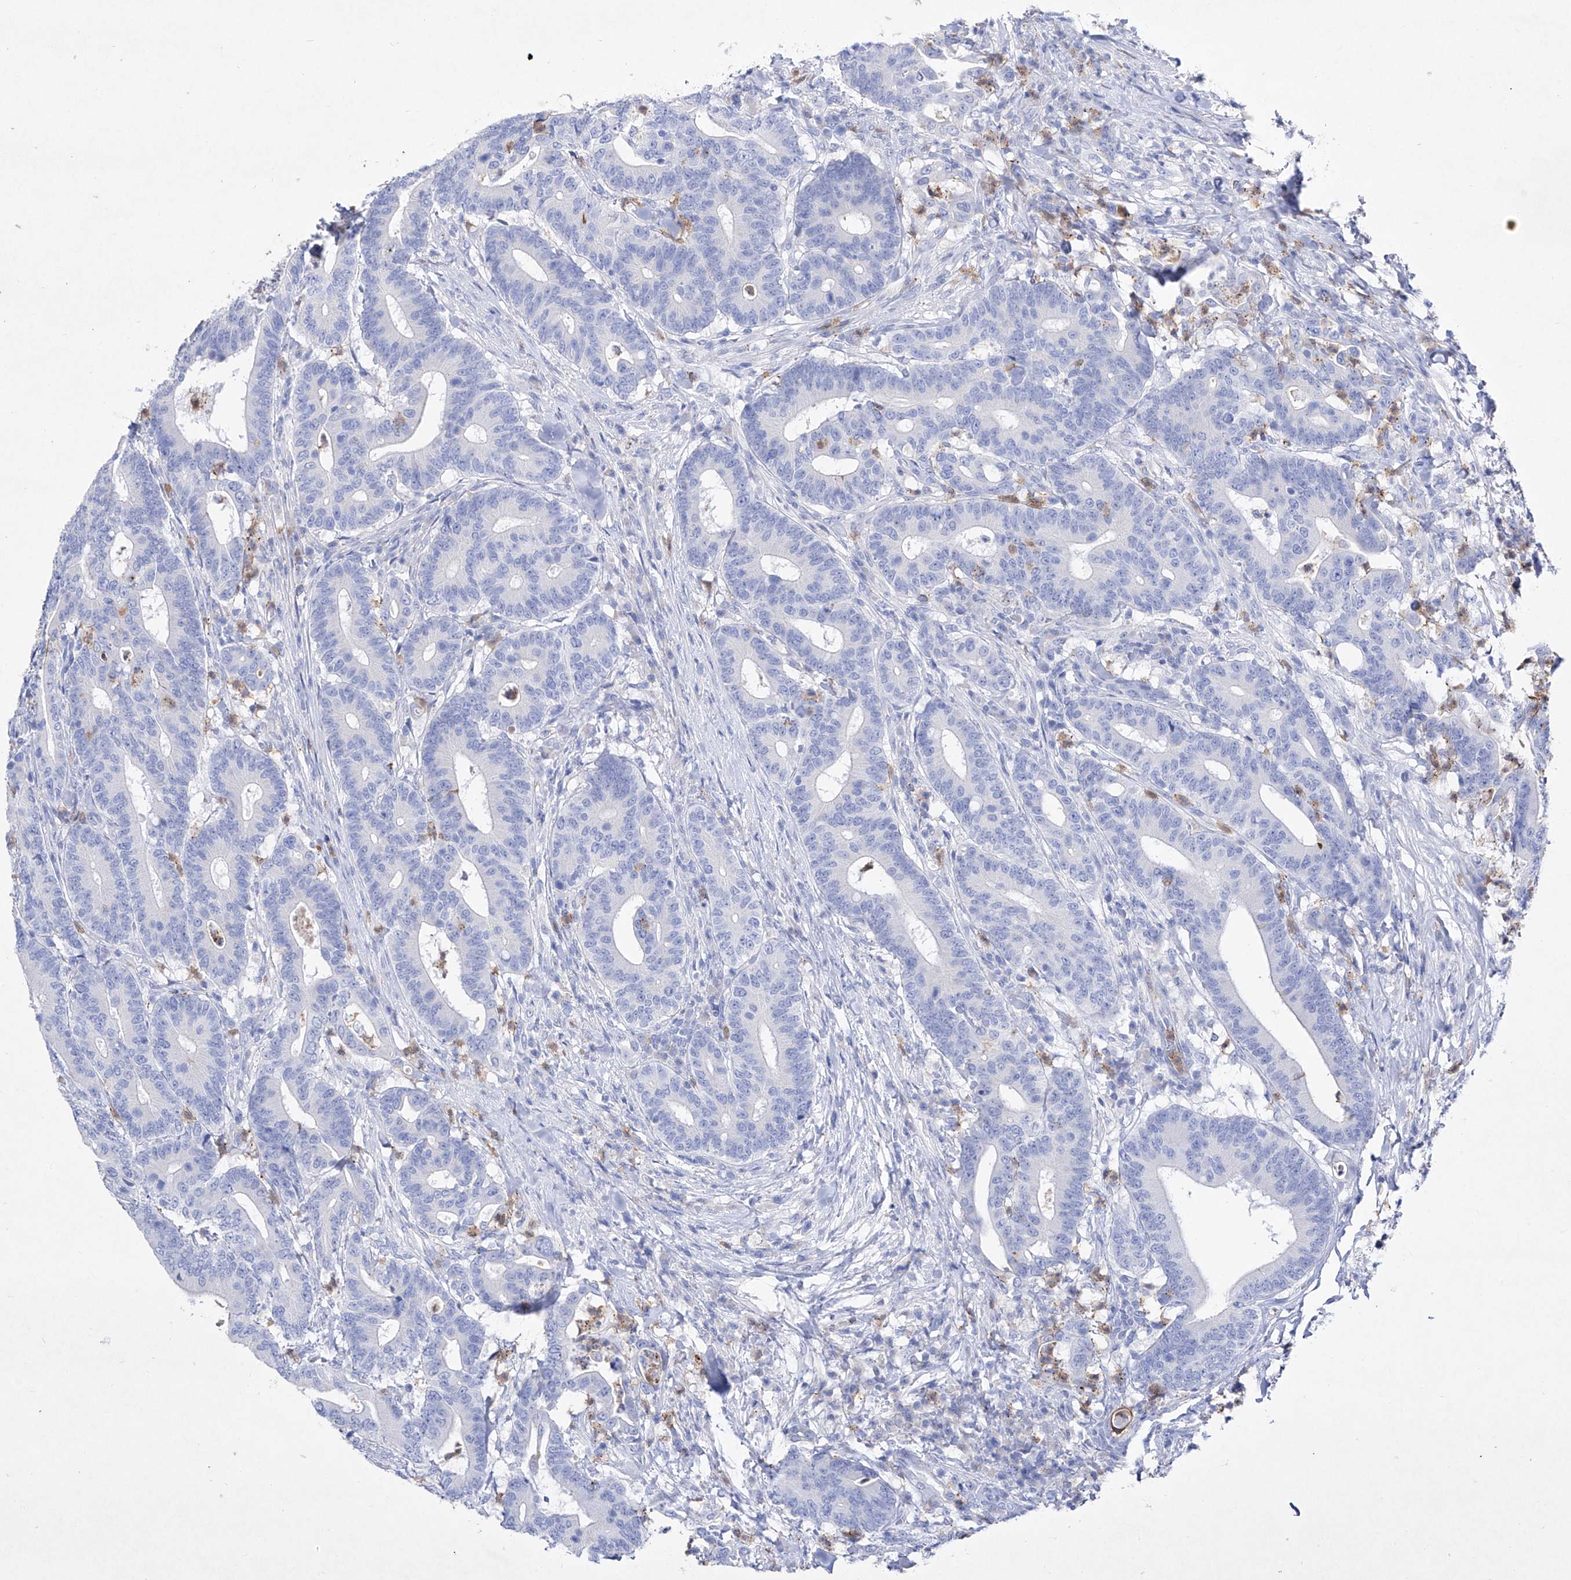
{"staining": {"intensity": "negative", "quantity": "none", "location": "none"}, "tissue": "colorectal cancer", "cell_type": "Tumor cells", "image_type": "cancer", "snomed": [{"axis": "morphology", "description": "Adenocarcinoma, NOS"}, {"axis": "topography", "description": "Colon"}], "caption": "This is an immunohistochemistry (IHC) histopathology image of adenocarcinoma (colorectal). There is no expression in tumor cells.", "gene": "TM7SF2", "patient": {"sex": "female", "age": 66}}